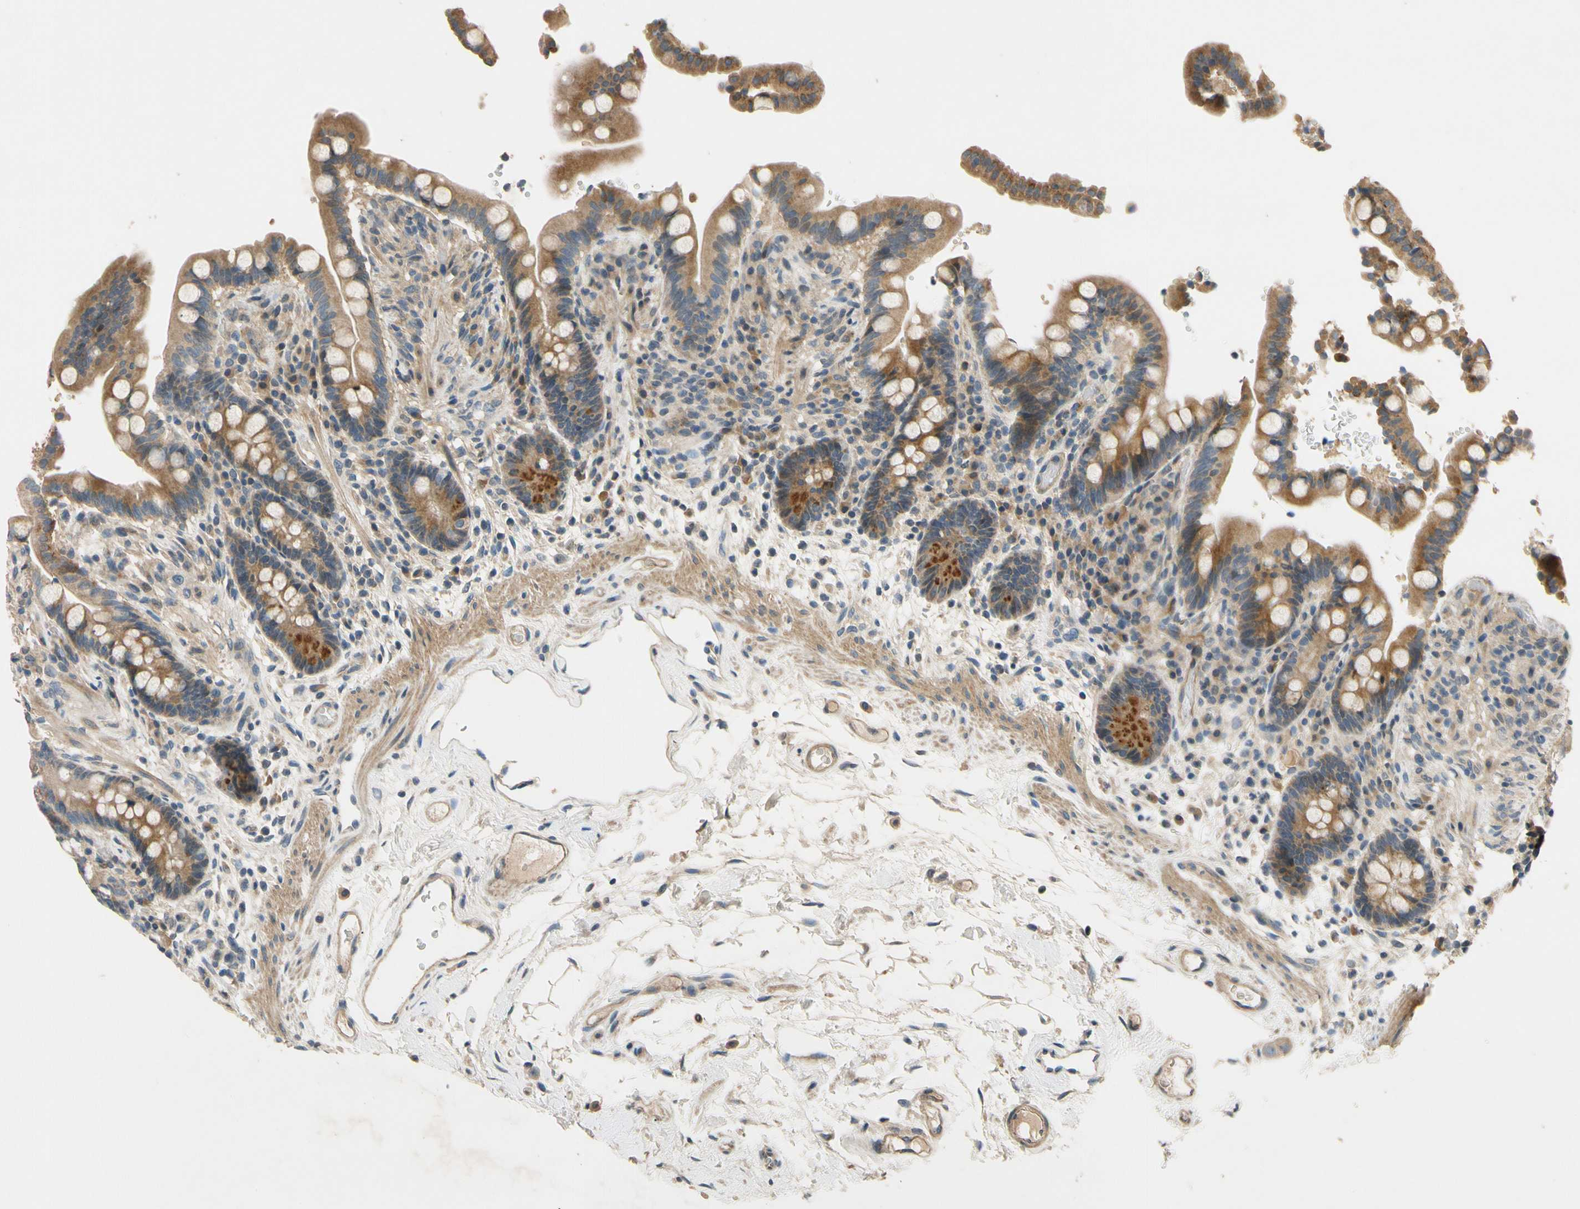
{"staining": {"intensity": "moderate", "quantity": ">75%", "location": "cytoplasmic/membranous"}, "tissue": "colon", "cell_type": "Endothelial cells", "image_type": "normal", "snomed": [{"axis": "morphology", "description": "Normal tissue, NOS"}, {"axis": "topography", "description": "Colon"}], "caption": "Protein positivity by immunohistochemistry shows moderate cytoplasmic/membranous expression in about >75% of endothelial cells in normal colon. Immunohistochemistry (ihc) stains the protein of interest in brown and the nuclei are stained blue.", "gene": "ALKBH3", "patient": {"sex": "male", "age": 73}}